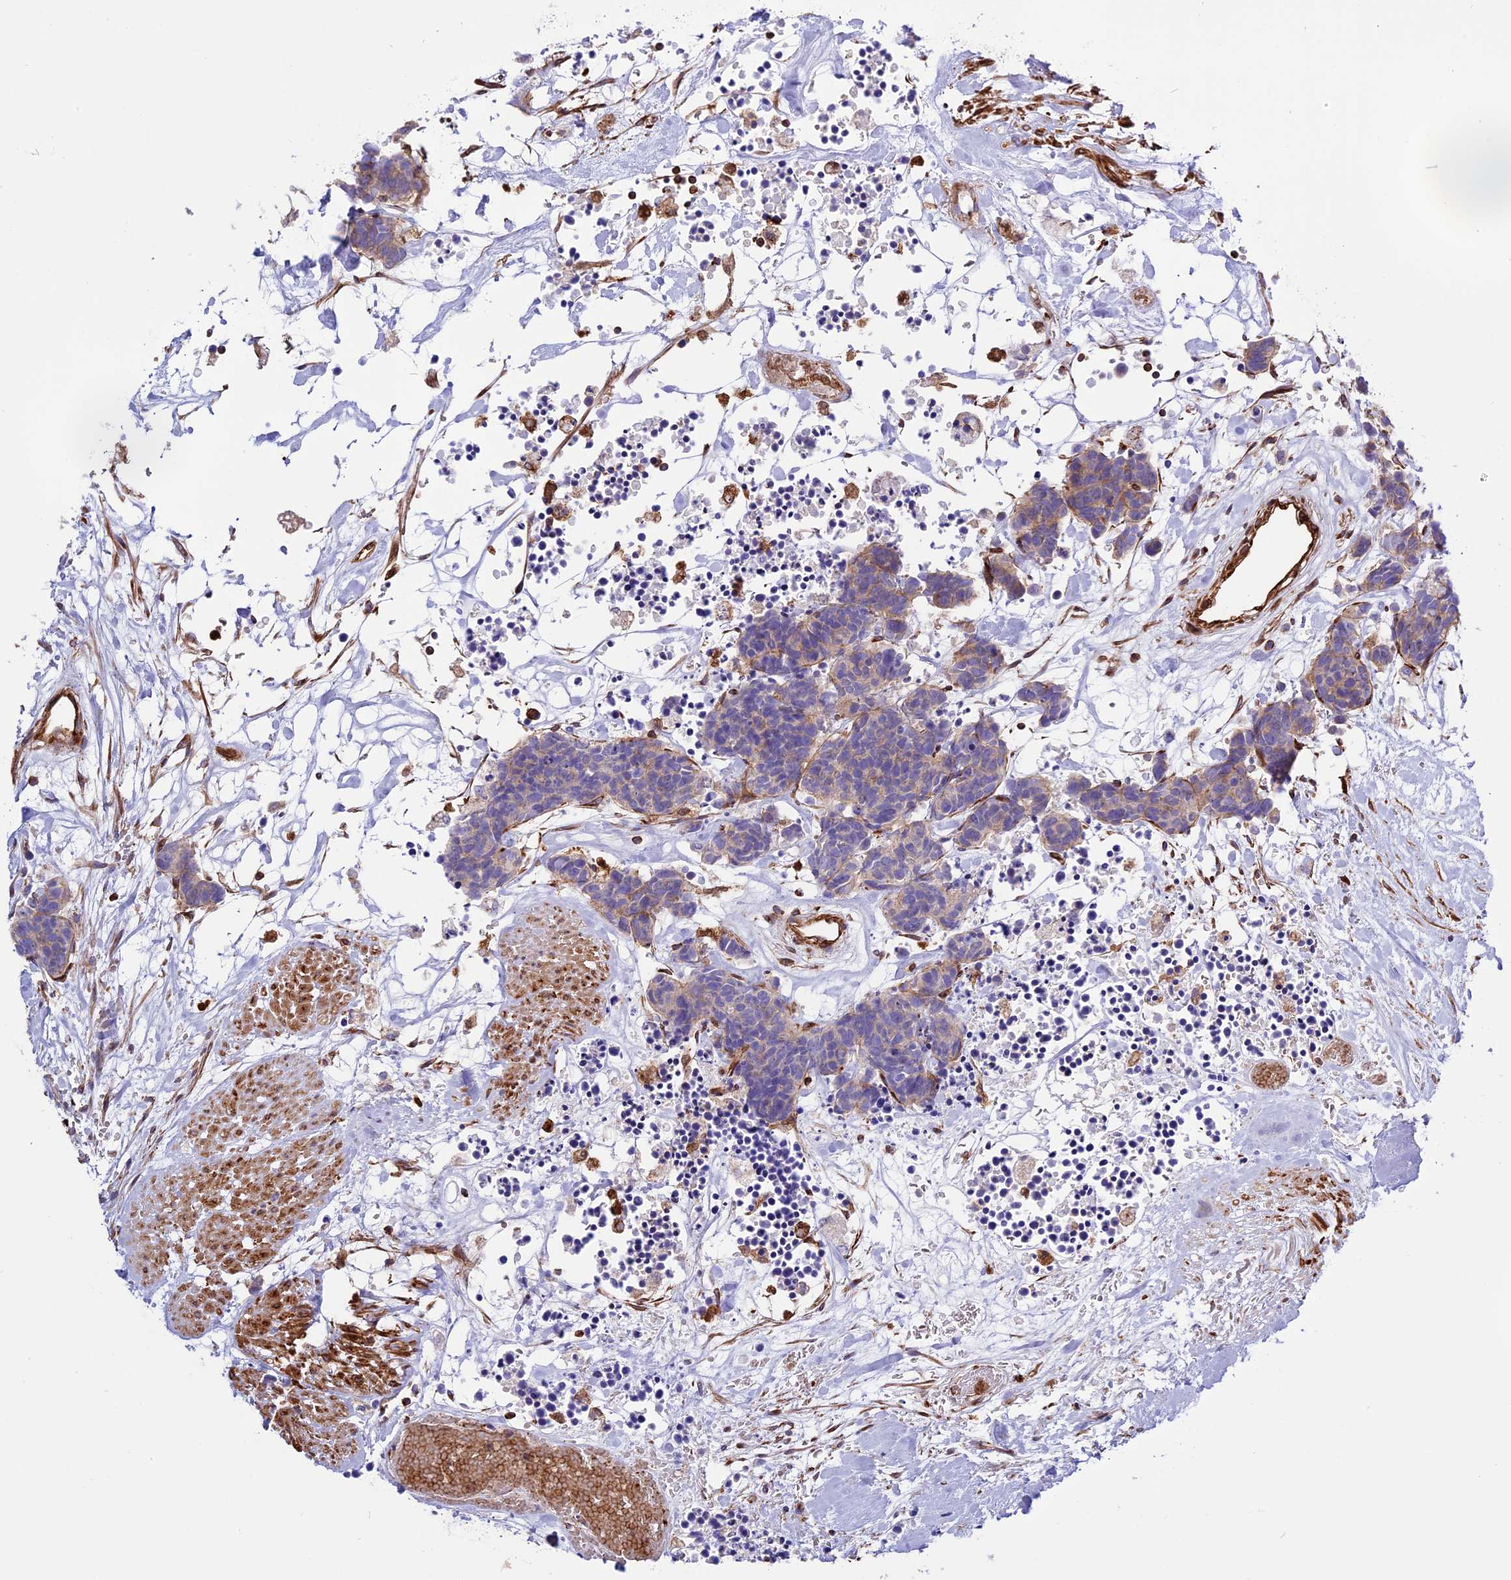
{"staining": {"intensity": "weak", "quantity": "<25%", "location": "cytoplasmic/membranous"}, "tissue": "carcinoid", "cell_type": "Tumor cells", "image_type": "cancer", "snomed": [{"axis": "morphology", "description": "Carcinoma, NOS"}, {"axis": "morphology", "description": "Carcinoid, malignant, NOS"}, {"axis": "topography", "description": "Urinary bladder"}], "caption": "The photomicrograph reveals no significant positivity in tumor cells of malignant carcinoid.", "gene": "CD99L2", "patient": {"sex": "male", "age": 57}}